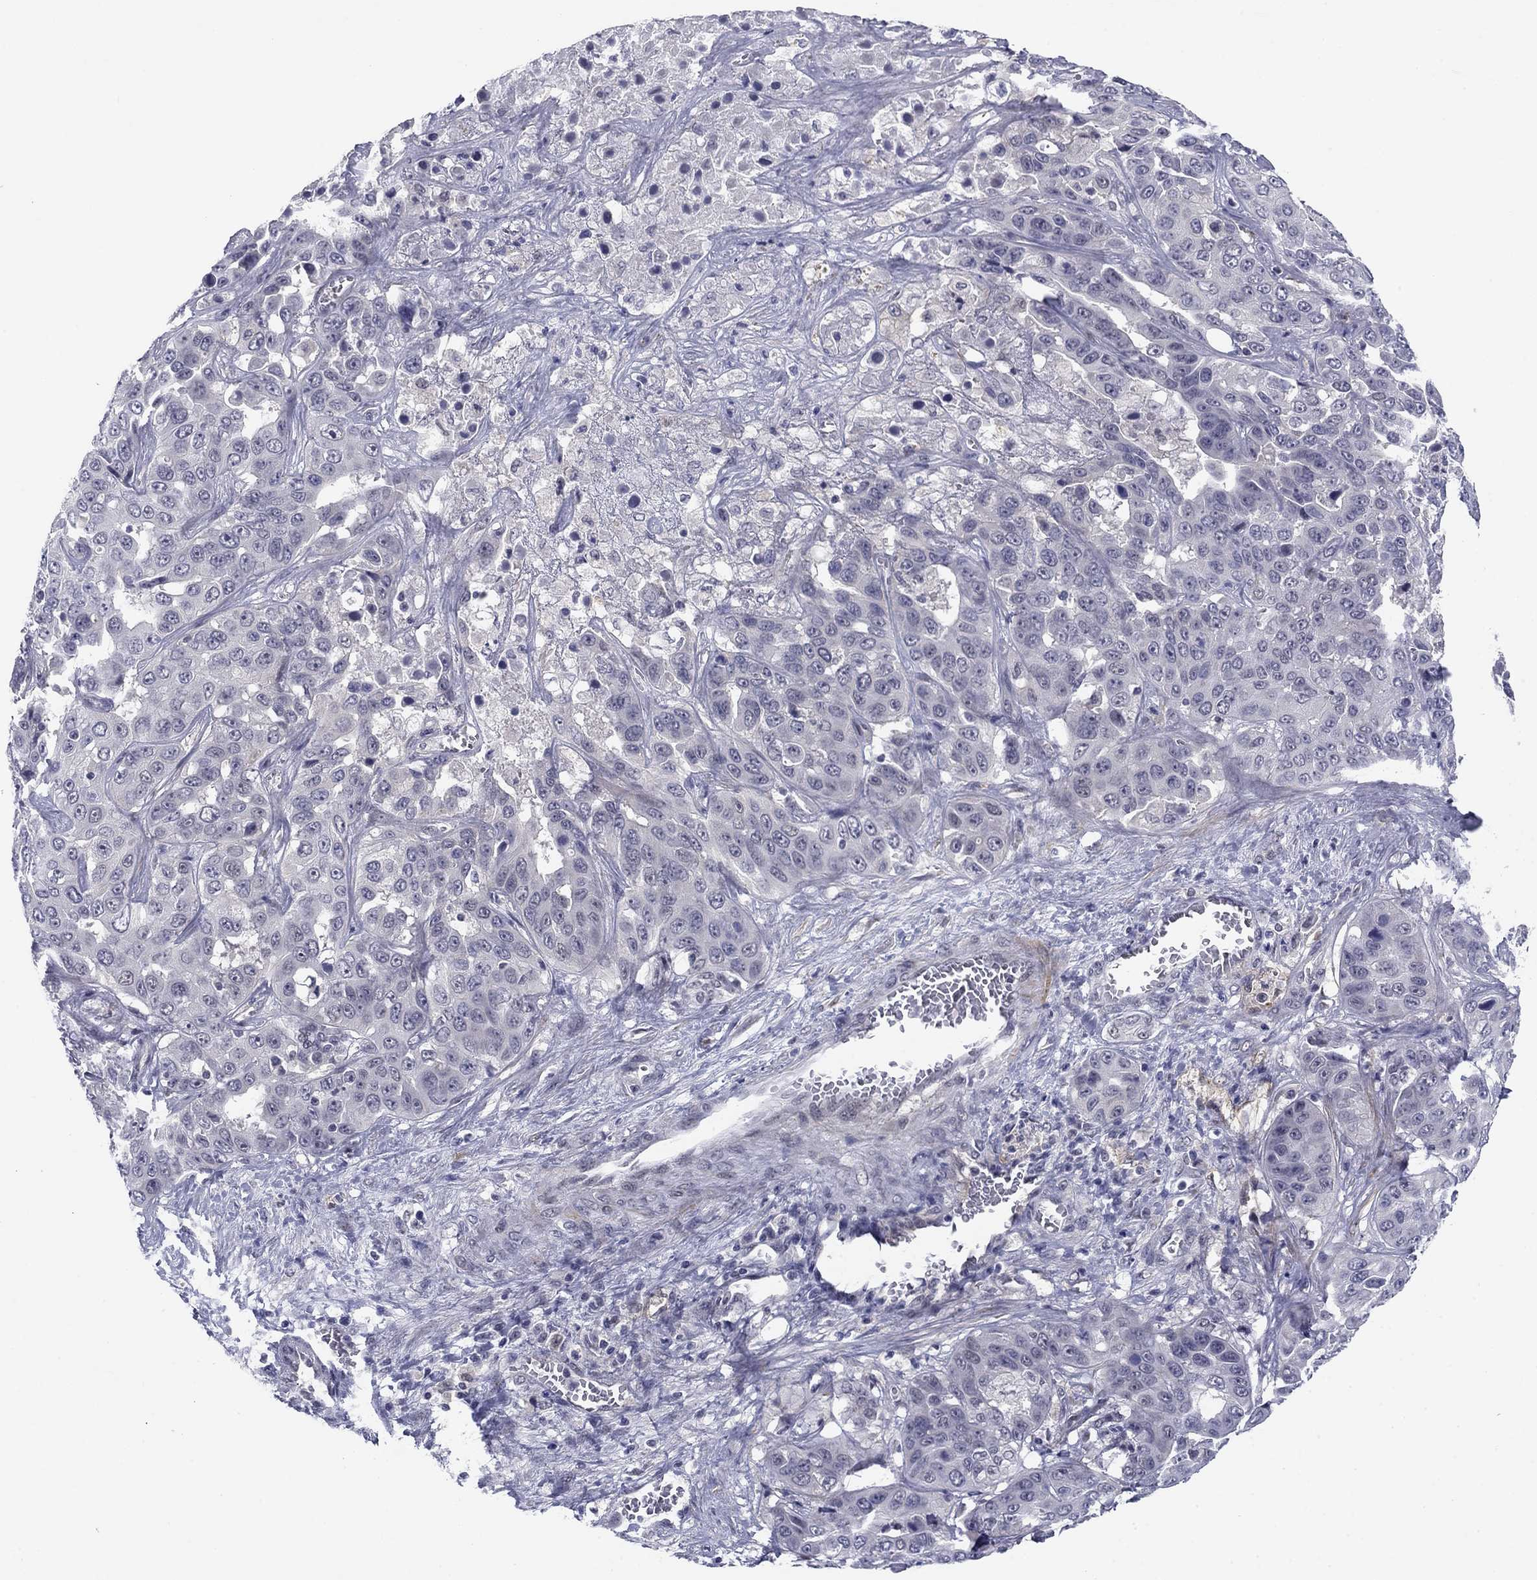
{"staining": {"intensity": "negative", "quantity": "none", "location": "none"}, "tissue": "liver cancer", "cell_type": "Tumor cells", "image_type": "cancer", "snomed": [{"axis": "morphology", "description": "Cholangiocarcinoma"}, {"axis": "topography", "description": "Liver"}], "caption": "This is an immunohistochemistry image of liver cancer (cholangiocarcinoma). There is no staining in tumor cells.", "gene": "TIGD4", "patient": {"sex": "female", "age": 52}}